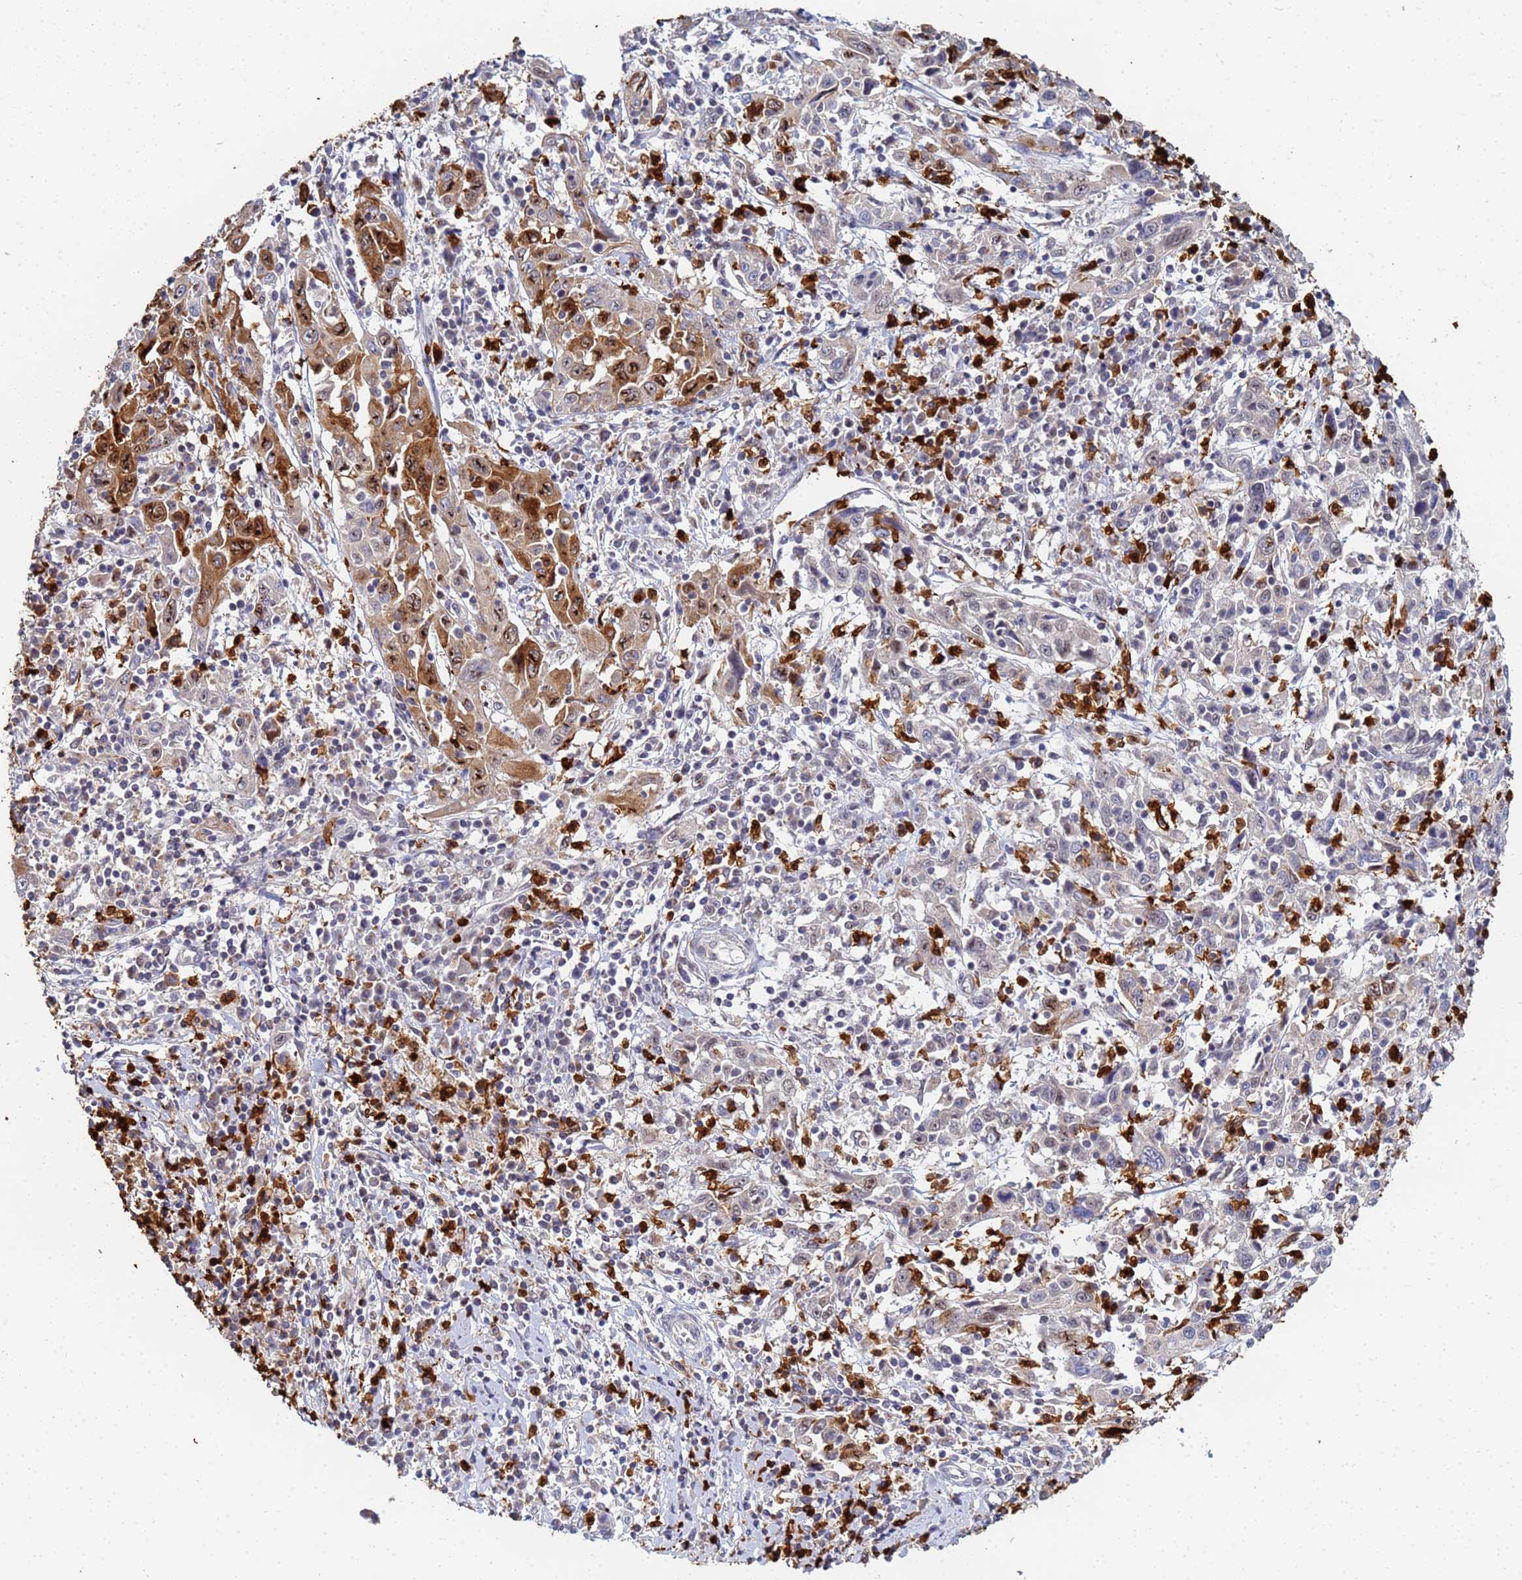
{"staining": {"intensity": "moderate", "quantity": "<25%", "location": "cytoplasmic/membranous,nuclear"}, "tissue": "cervical cancer", "cell_type": "Tumor cells", "image_type": "cancer", "snomed": [{"axis": "morphology", "description": "Squamous cell carcinoma, NOS"}, {"axis": "topography", "description": "Cervix"}], "caption": "DAB (3,3'-diaminobenzidine) immunohistochemical staining of human squamous cell carcinoma (cervical) exhibits moderate cytoplasmic/membranous and nuclear protein positivity in approximately <25% of tumor cells.", "gene": "MTCL1", "patient": {"sex": "female", "age": 46}}